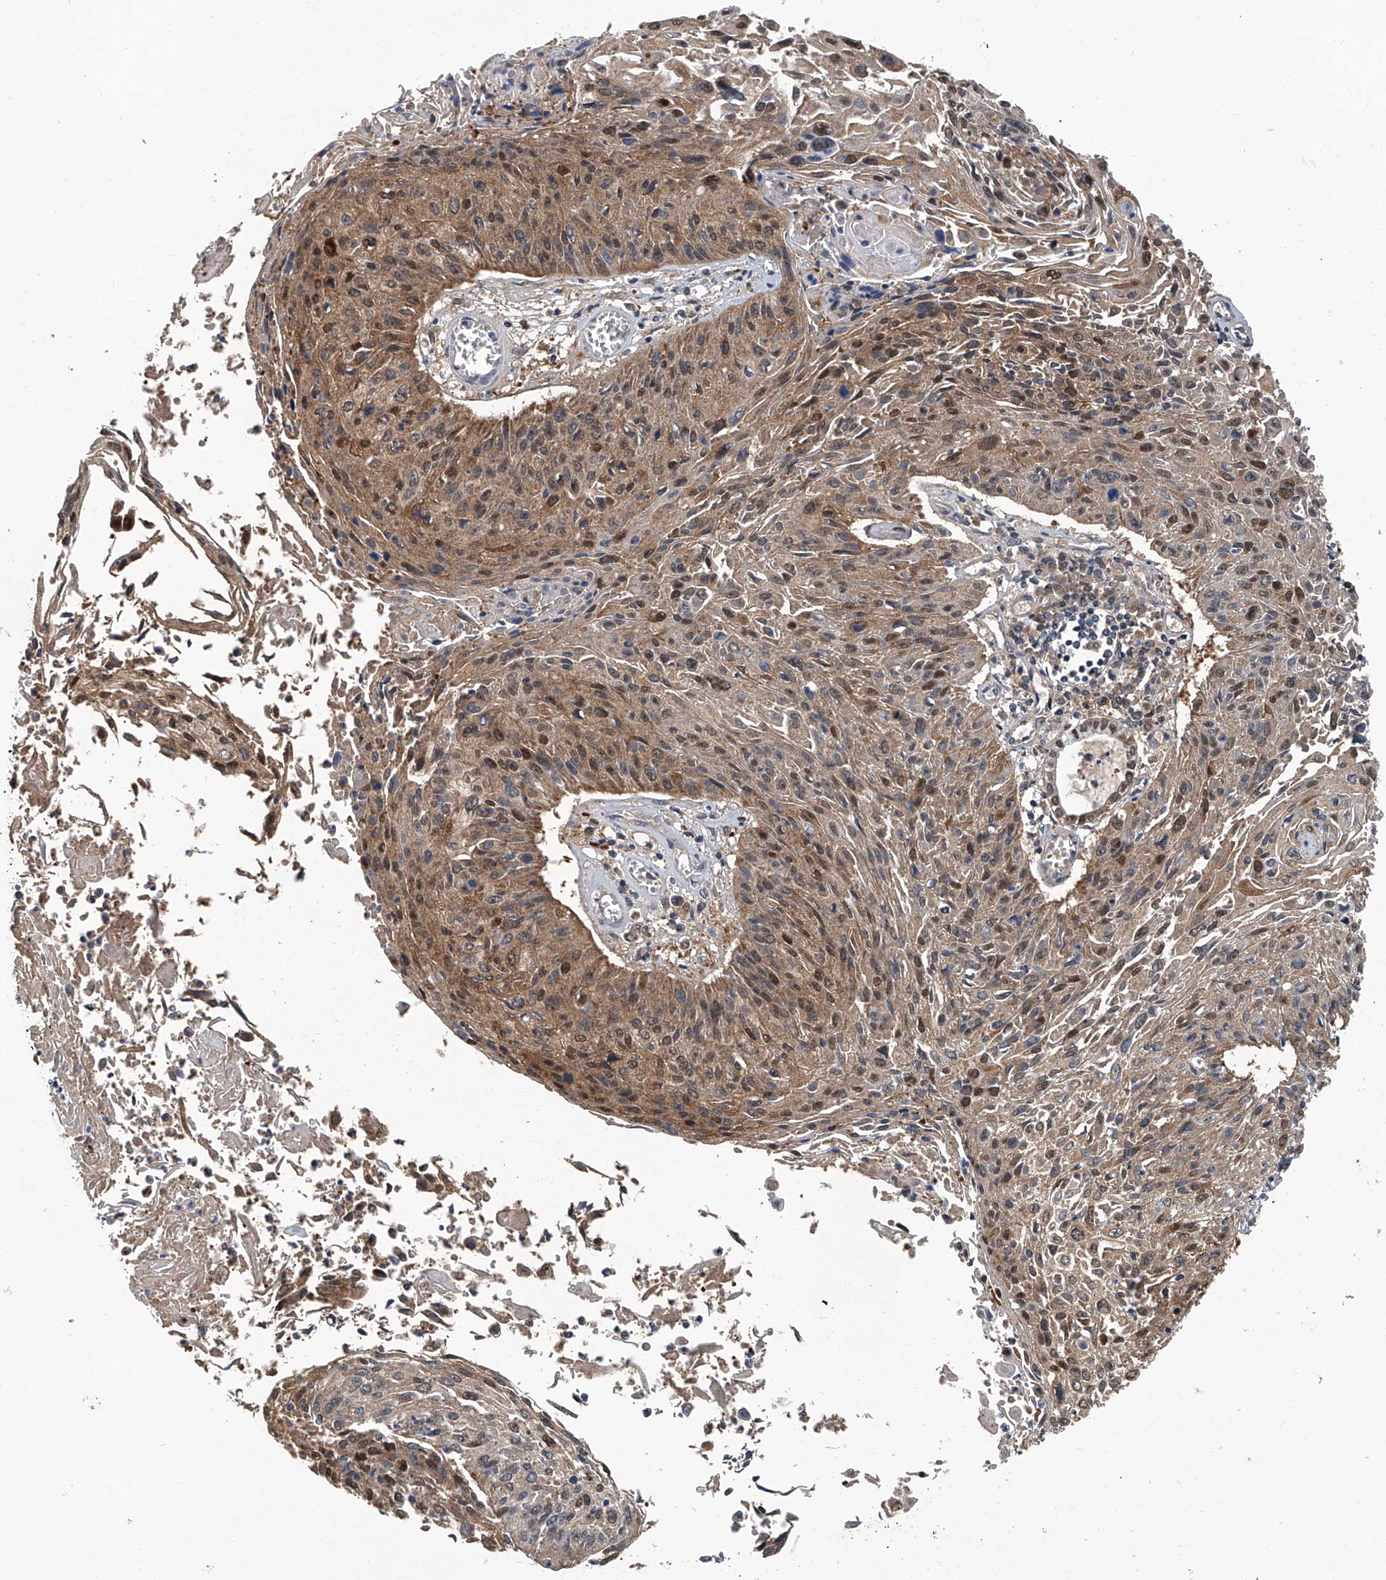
{"staining": {"intensity": "moderate", "quantity": ">75%", "location": "cytoplasmic/membranous,nuclear"}, "tissue": "cervical cancer", "cell_type": "Tumor cells", "image_type": "cancer", "snomed": [{"axis": "morphology", "description": "Squamous cell carcinoma, NOS"}, {"axis": "topography", "description": "Cervix"}], "caption": "This is a photomicrograph of immunohistochemistry staining of cervical cancer (squamous cell carcinoma), which shows moderate positivity in the cytoplasmic/membranous and nuclear of tumor cells.", "gene": "CLK1", "patient": {"sex": "female", "age": 51}}